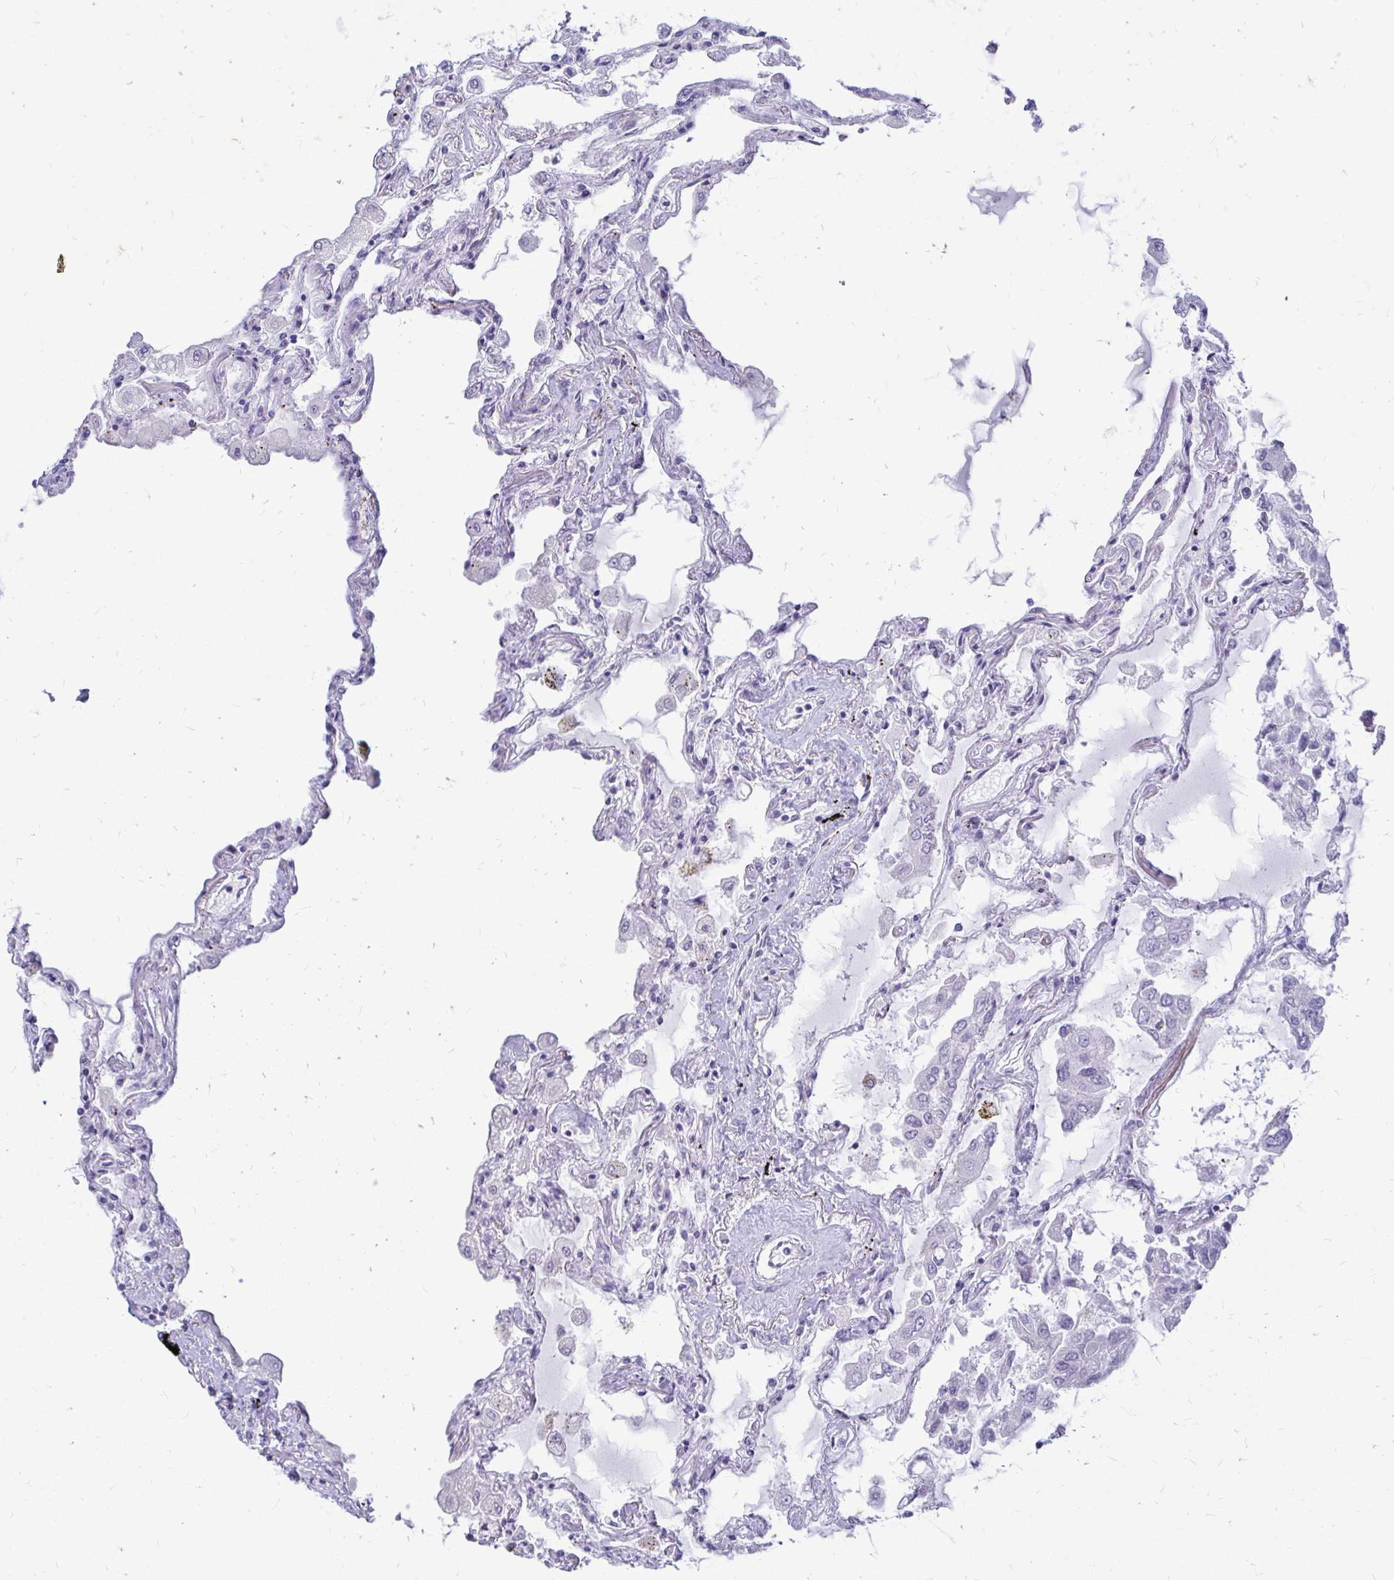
{"staining": {"intensity": "negative", "quantity": "none", "location": "none"}, "tissue": "lung", "cell_type": "Alveolar cells", "image_type": "normal", "snomed": [{"axis": "morphology", "description": "Normal tissue, NOS"}, {"axis": "morphology", "description": "Adenocarcinoma, NOS"}, {"axis": "topography", "description": "Cartilage tissue"}, {"axis": "topography", "description": "Lung"}], "caption": "High power microscopy micrograph of an immunohistochemistry (IHC) image of unremarkable lung, revealing no significant expression in alveolar cells.", "gene": "NANOGNB", "patient": {"sex": "female", "age": 67}}